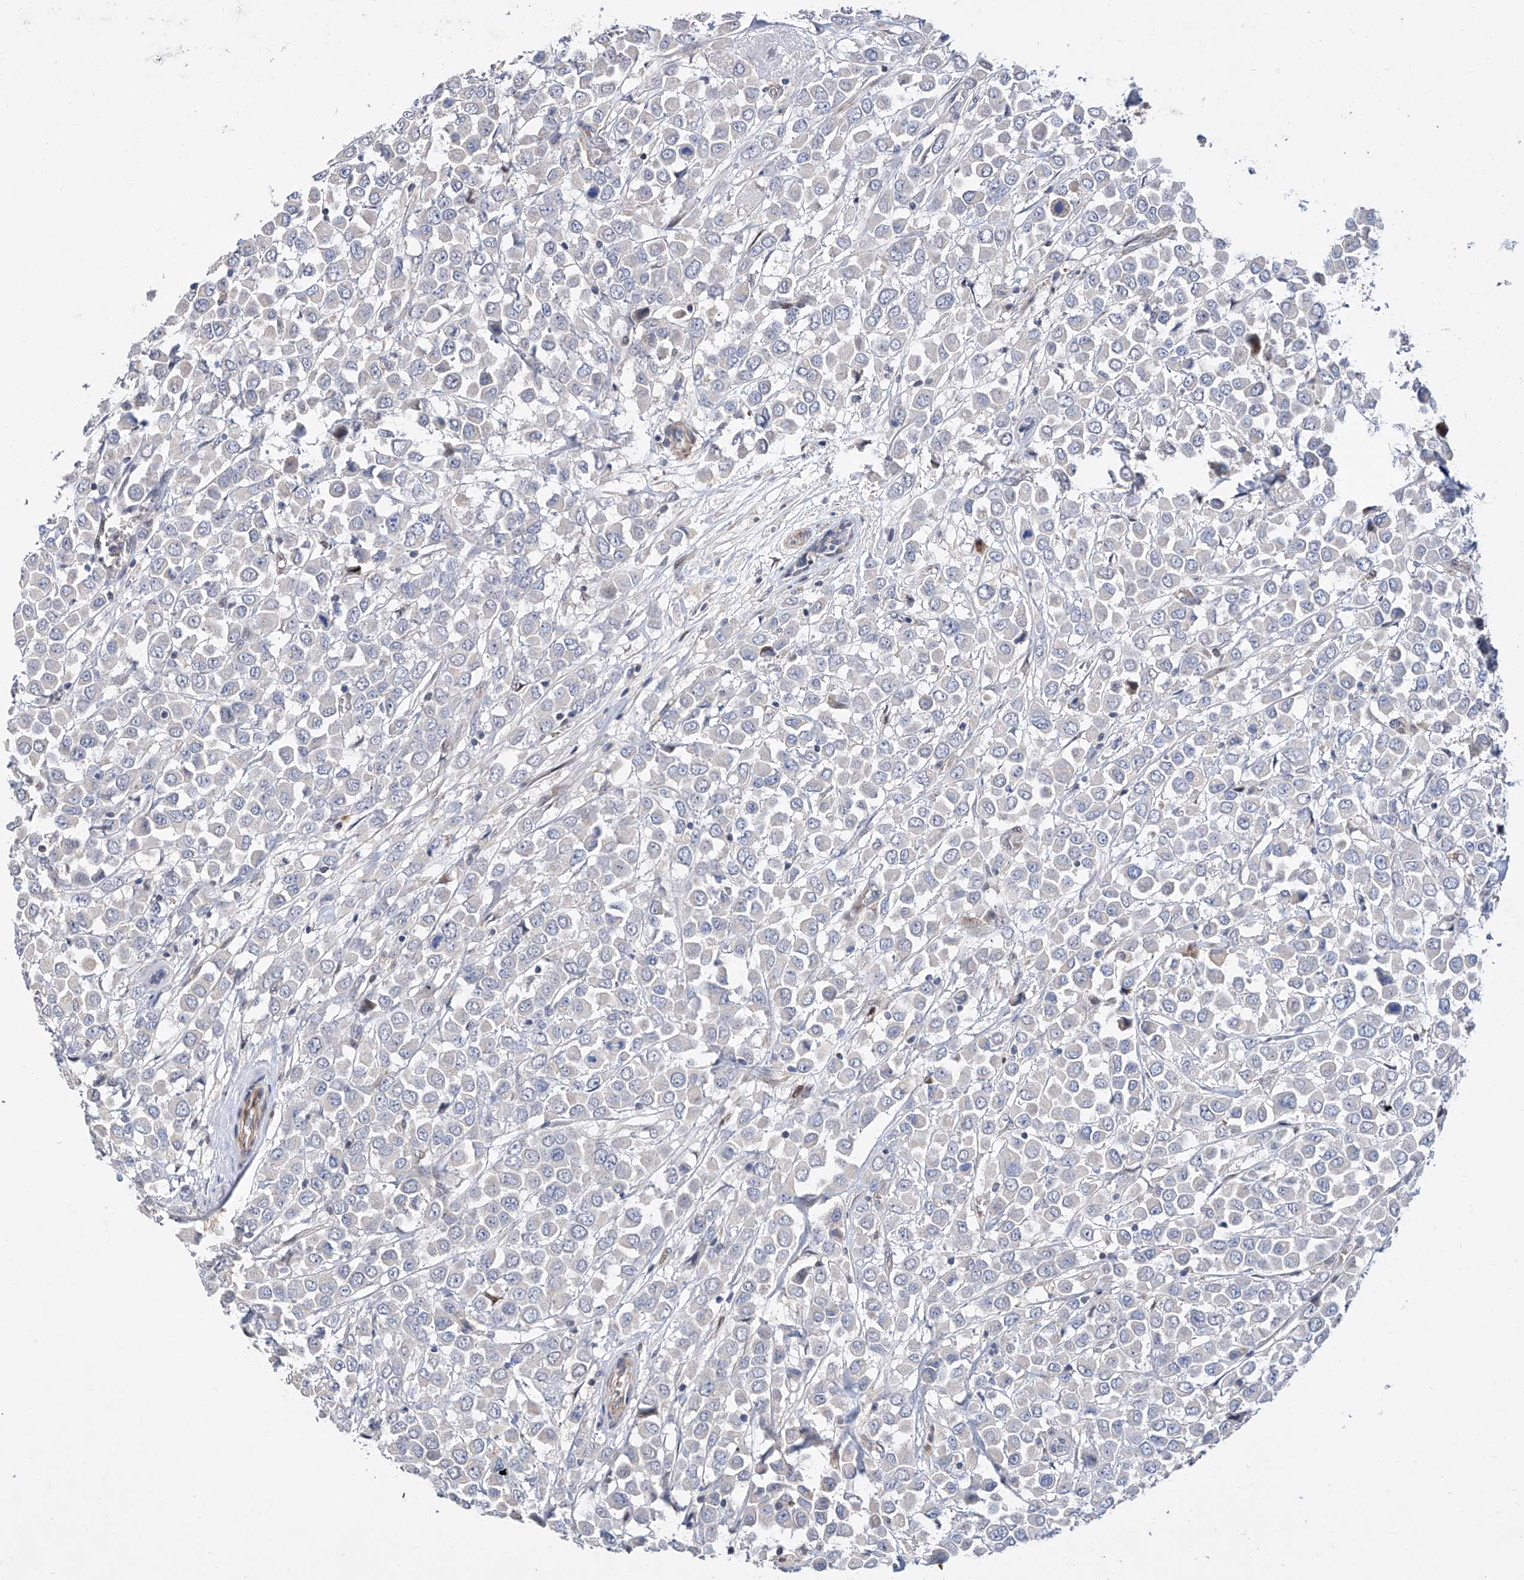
{"staining": {"intensity": "negative", "quantity": "none", "location": "none"}, "tissue": "breast cancer", "cell_type": "Tumor cells", "image_type": "cancer", "snomed": [{"axis": "morphology", "description": "Duct carcinoma"}, {"axis": "topography", "description": "Breast"}], "caption": "A histopathology image of human breast cancer (intraductal carcinoma) is negative for staining in tumor cells.", "gene": "FUCA2", "patient": {"sex": "female", "age": 61}}